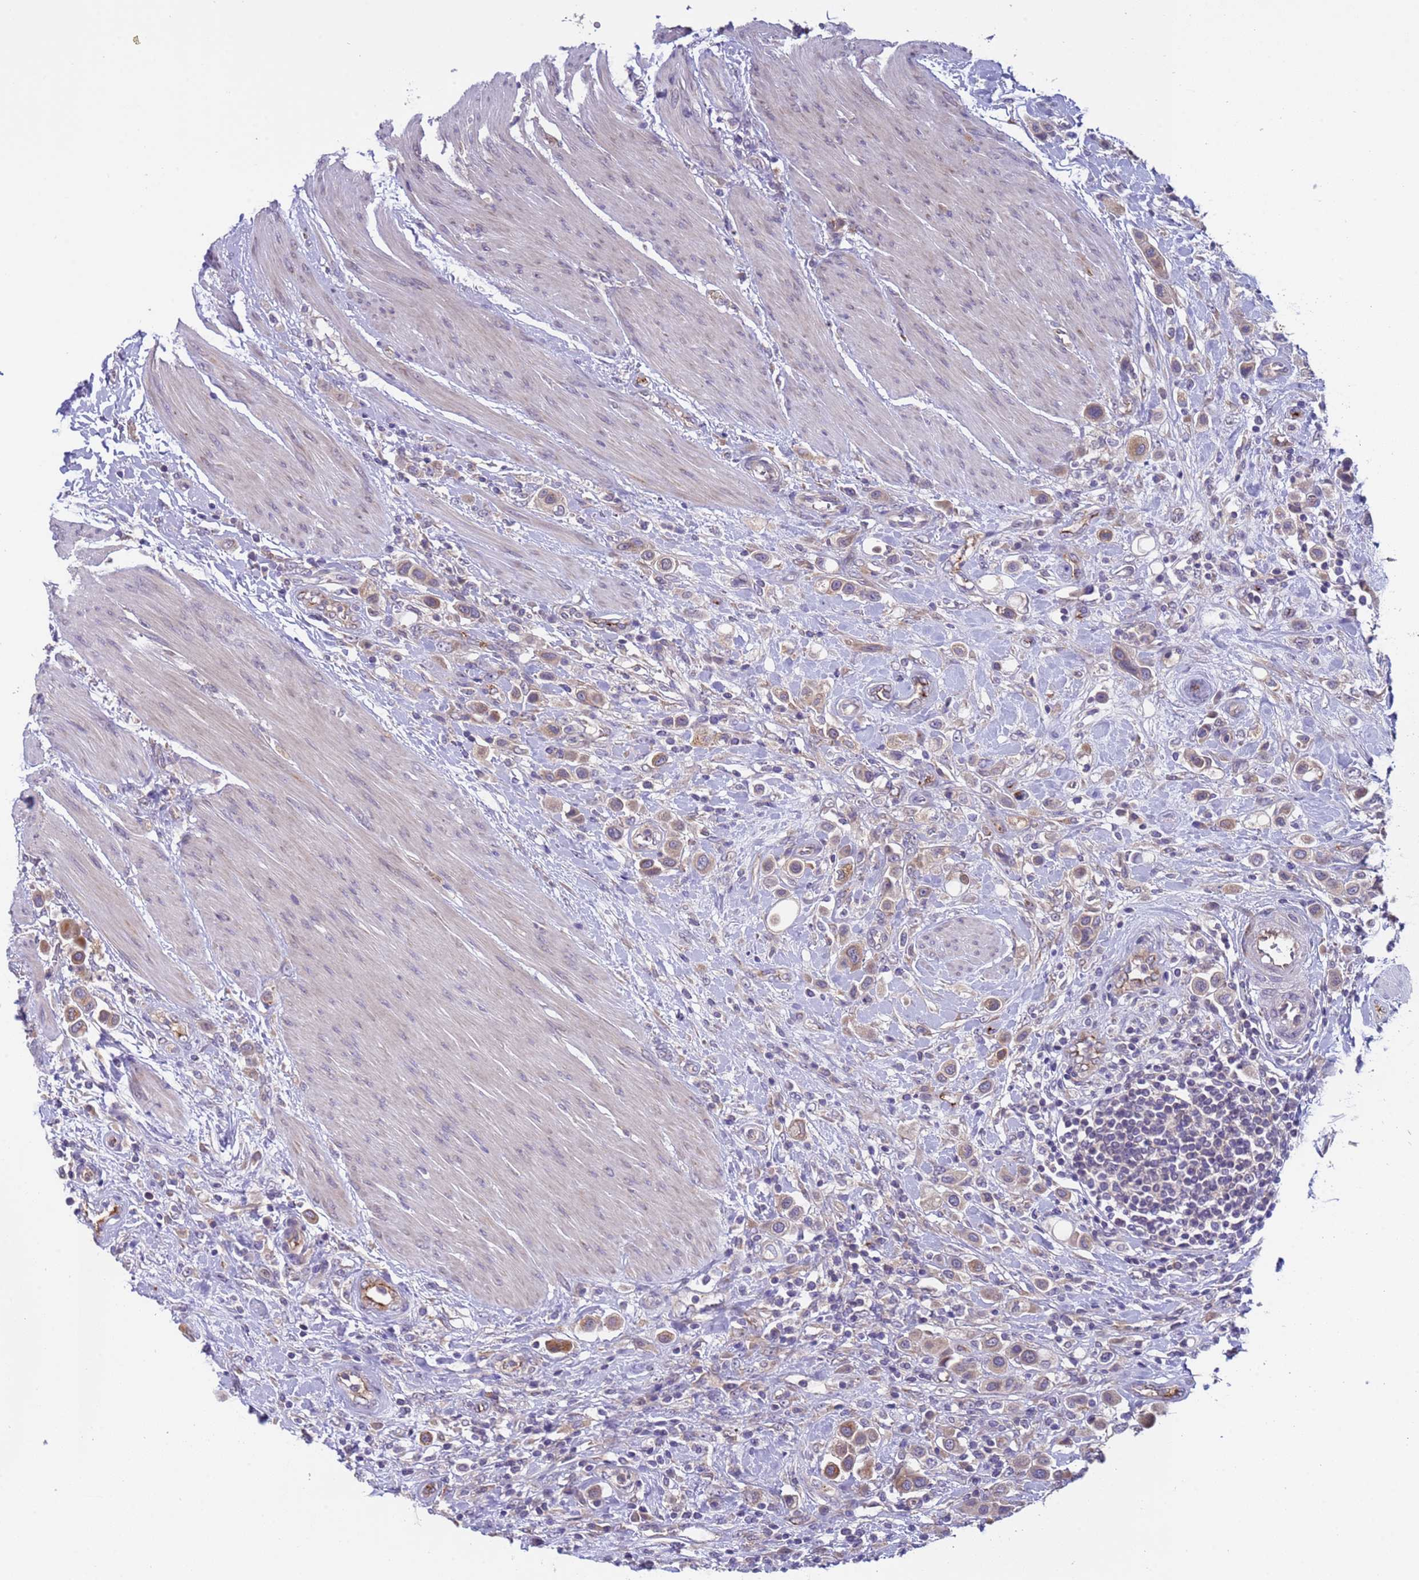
{"staining": {"intensity": "weak", "quantity": ">75%", "location": "cytoplasmic/membranous"}, "tissue": "urothelial cancer", "cell_type": "Tumor cells", "image_type": "cancer", "snomed": [{"axis": "morphology", "description": "Urothelial carcinoma, High grade"}, {"axis": "topography", "description": "Urinary bladder"}], "caption": "An IHC histopathology image of neoplastic tissue is shown. Protein staining in brown highlights weak cytoplasmic/membranous positivity in urothelial carcinoma (high-grade) within tumor cells. (brown staining indicates protein expression, while blue staining denotes nuclei).", "gene": "ZNF248", "patient": {"sex": "male", "age": 50}}